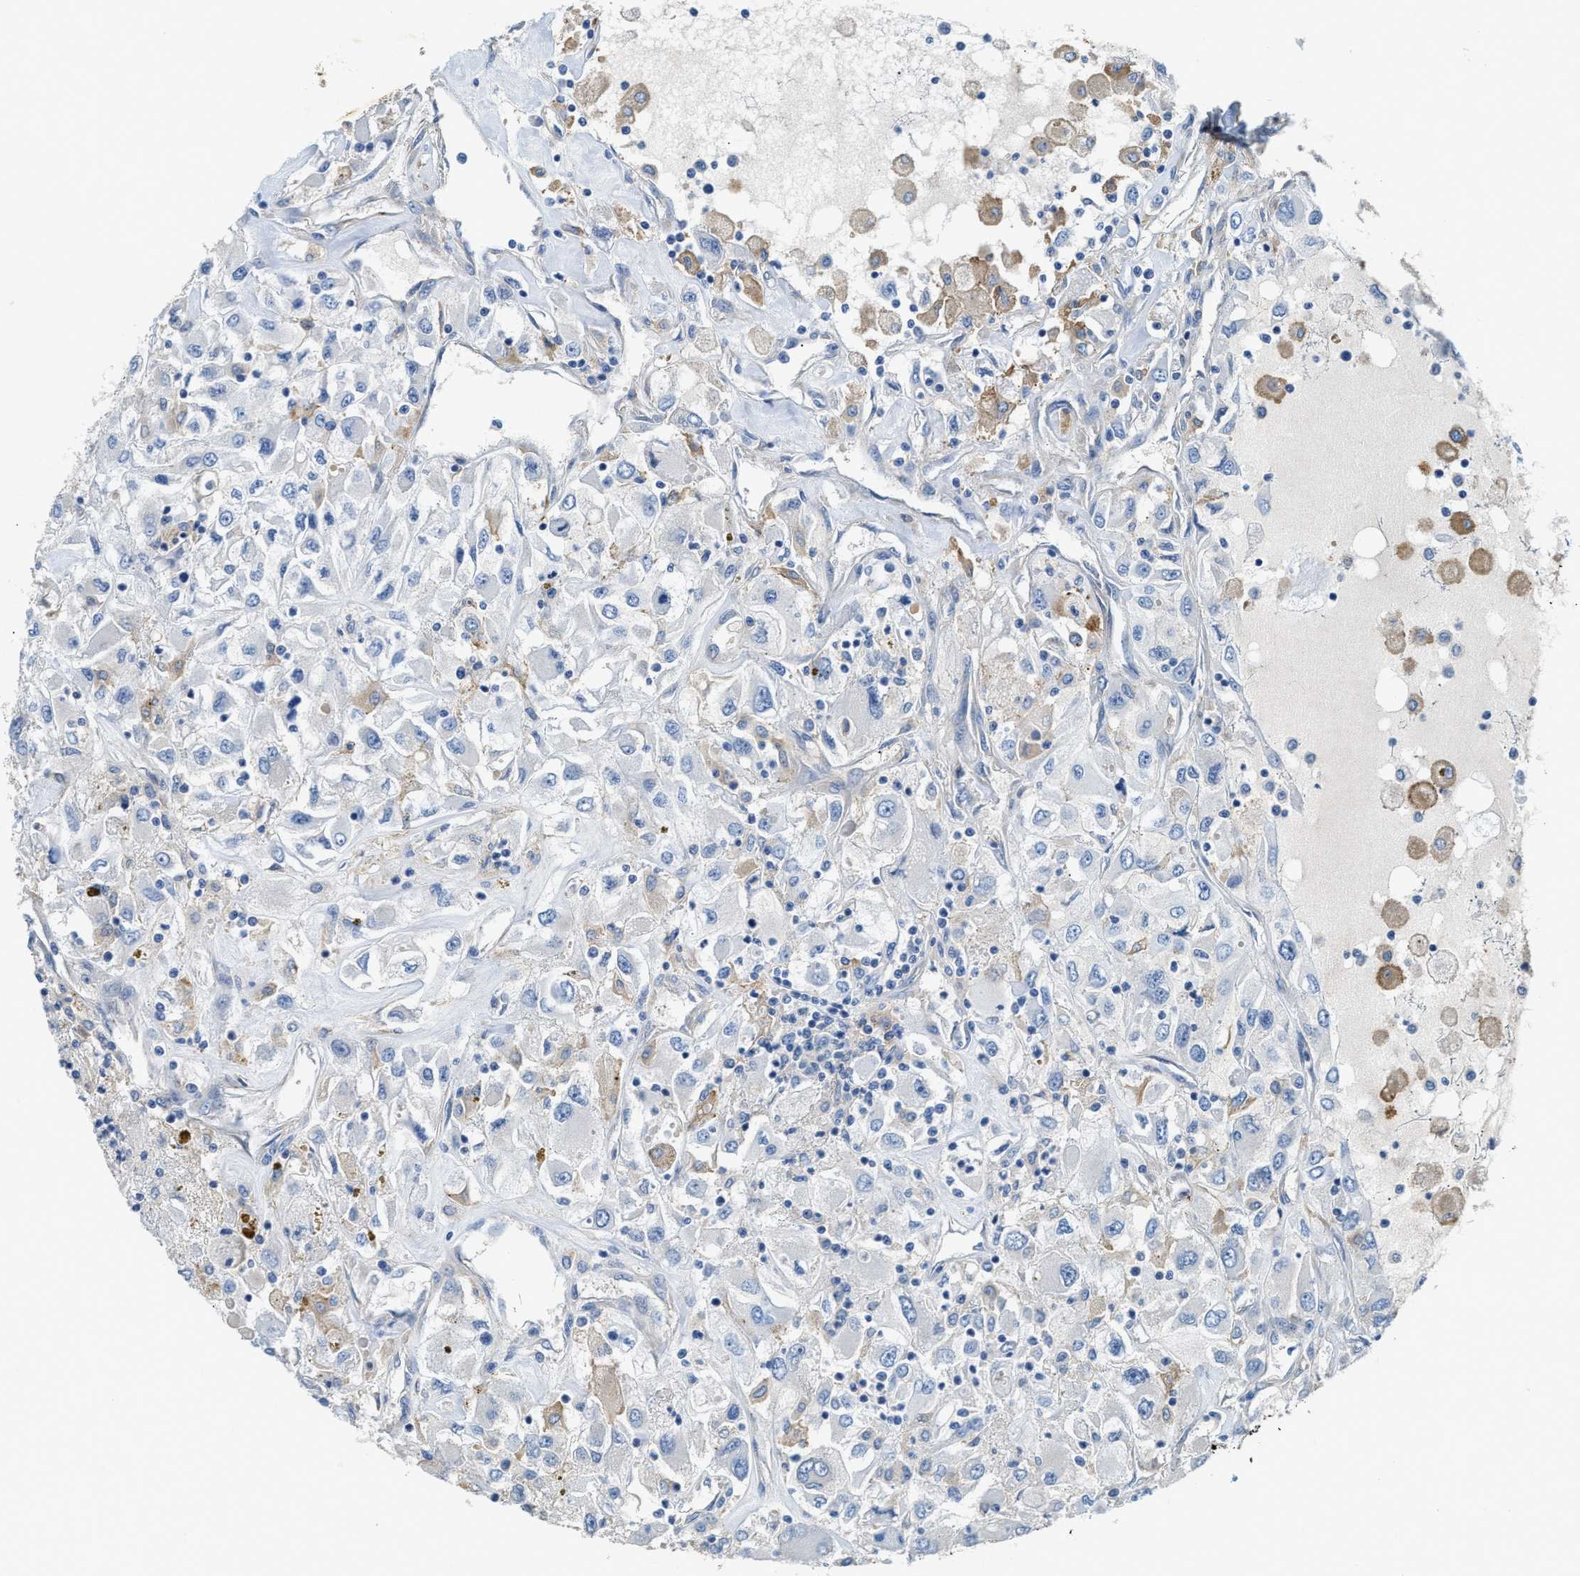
{"staining": {"intensity": "negative", "quantity": "none", "location": "none"}, "tissue": "renal cancer", "cell_type": "Tumor cells", "image_type": "cancer", "snomed": [{"axis": "morphology", "description": "Adenocarcinoma, NOS"}, {"axis": "topography", "description": "Kidney"}], "caption": "This is a photomicrograph of immunohistochemistry staining of adenocarcinoma (renal), which shows no positivity in tumor cells. (DAB (3,3'-diaminobenzidine) immunohistochemistry (IHC) visualized using brightfield microscopy, high magnification).", "gene": "NSUN7", "patient": {"sex": "female", "age": 52}}